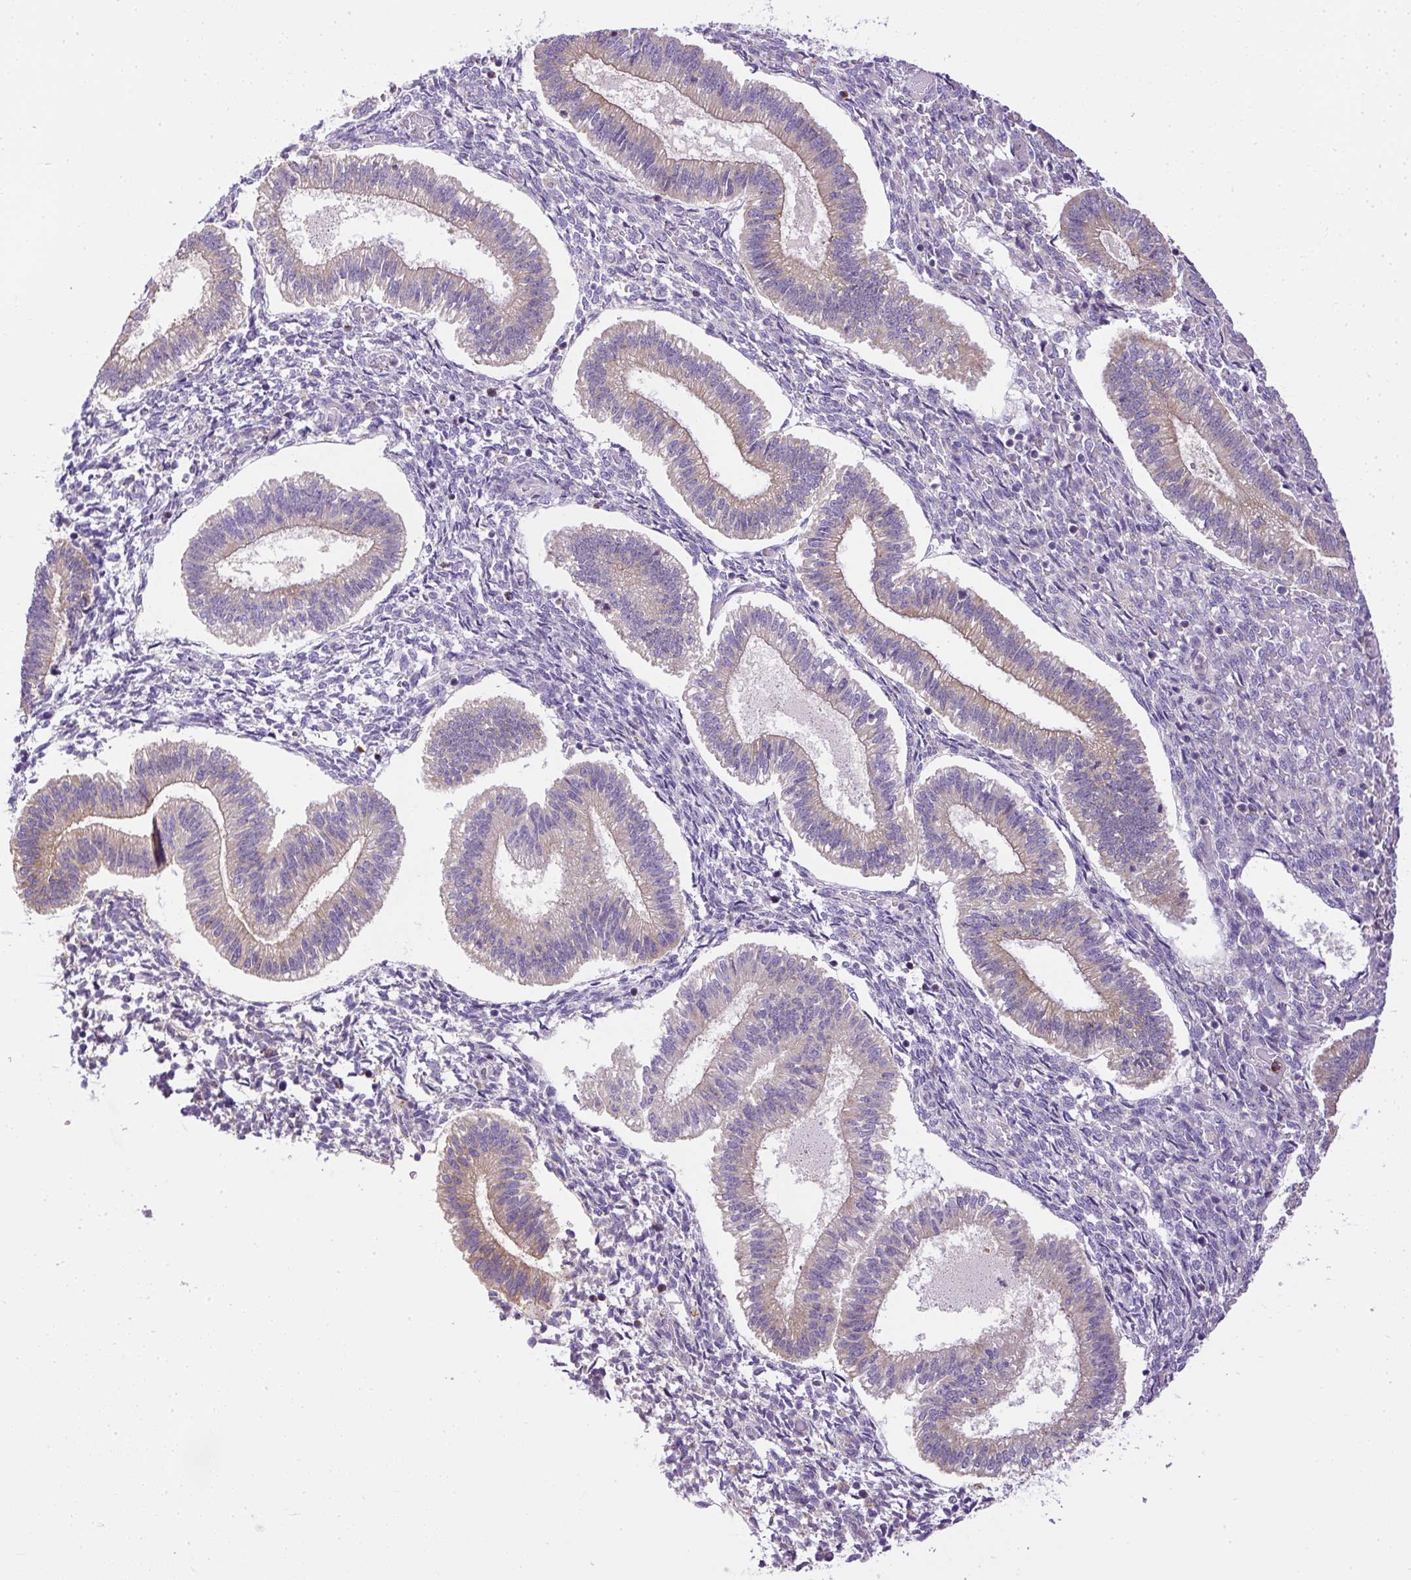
{"staining": {"intensity": "negative", "quantity": "none", "location": "none"}, "tissue": "endometrium", "cell_type": "Cells in endometrial stroma", "image_type": "normal", "snomed": [{"axis": "morphology", "description": "Normal tissue, NOS"}, {"axis": "topography", "description": "Endometrium"}], "caption": "The image shows no significant positivity in cells in endometrial stroma of endometrium.", "gene": "CFAP47", "patient": {"sex": "female", "age": 25}}